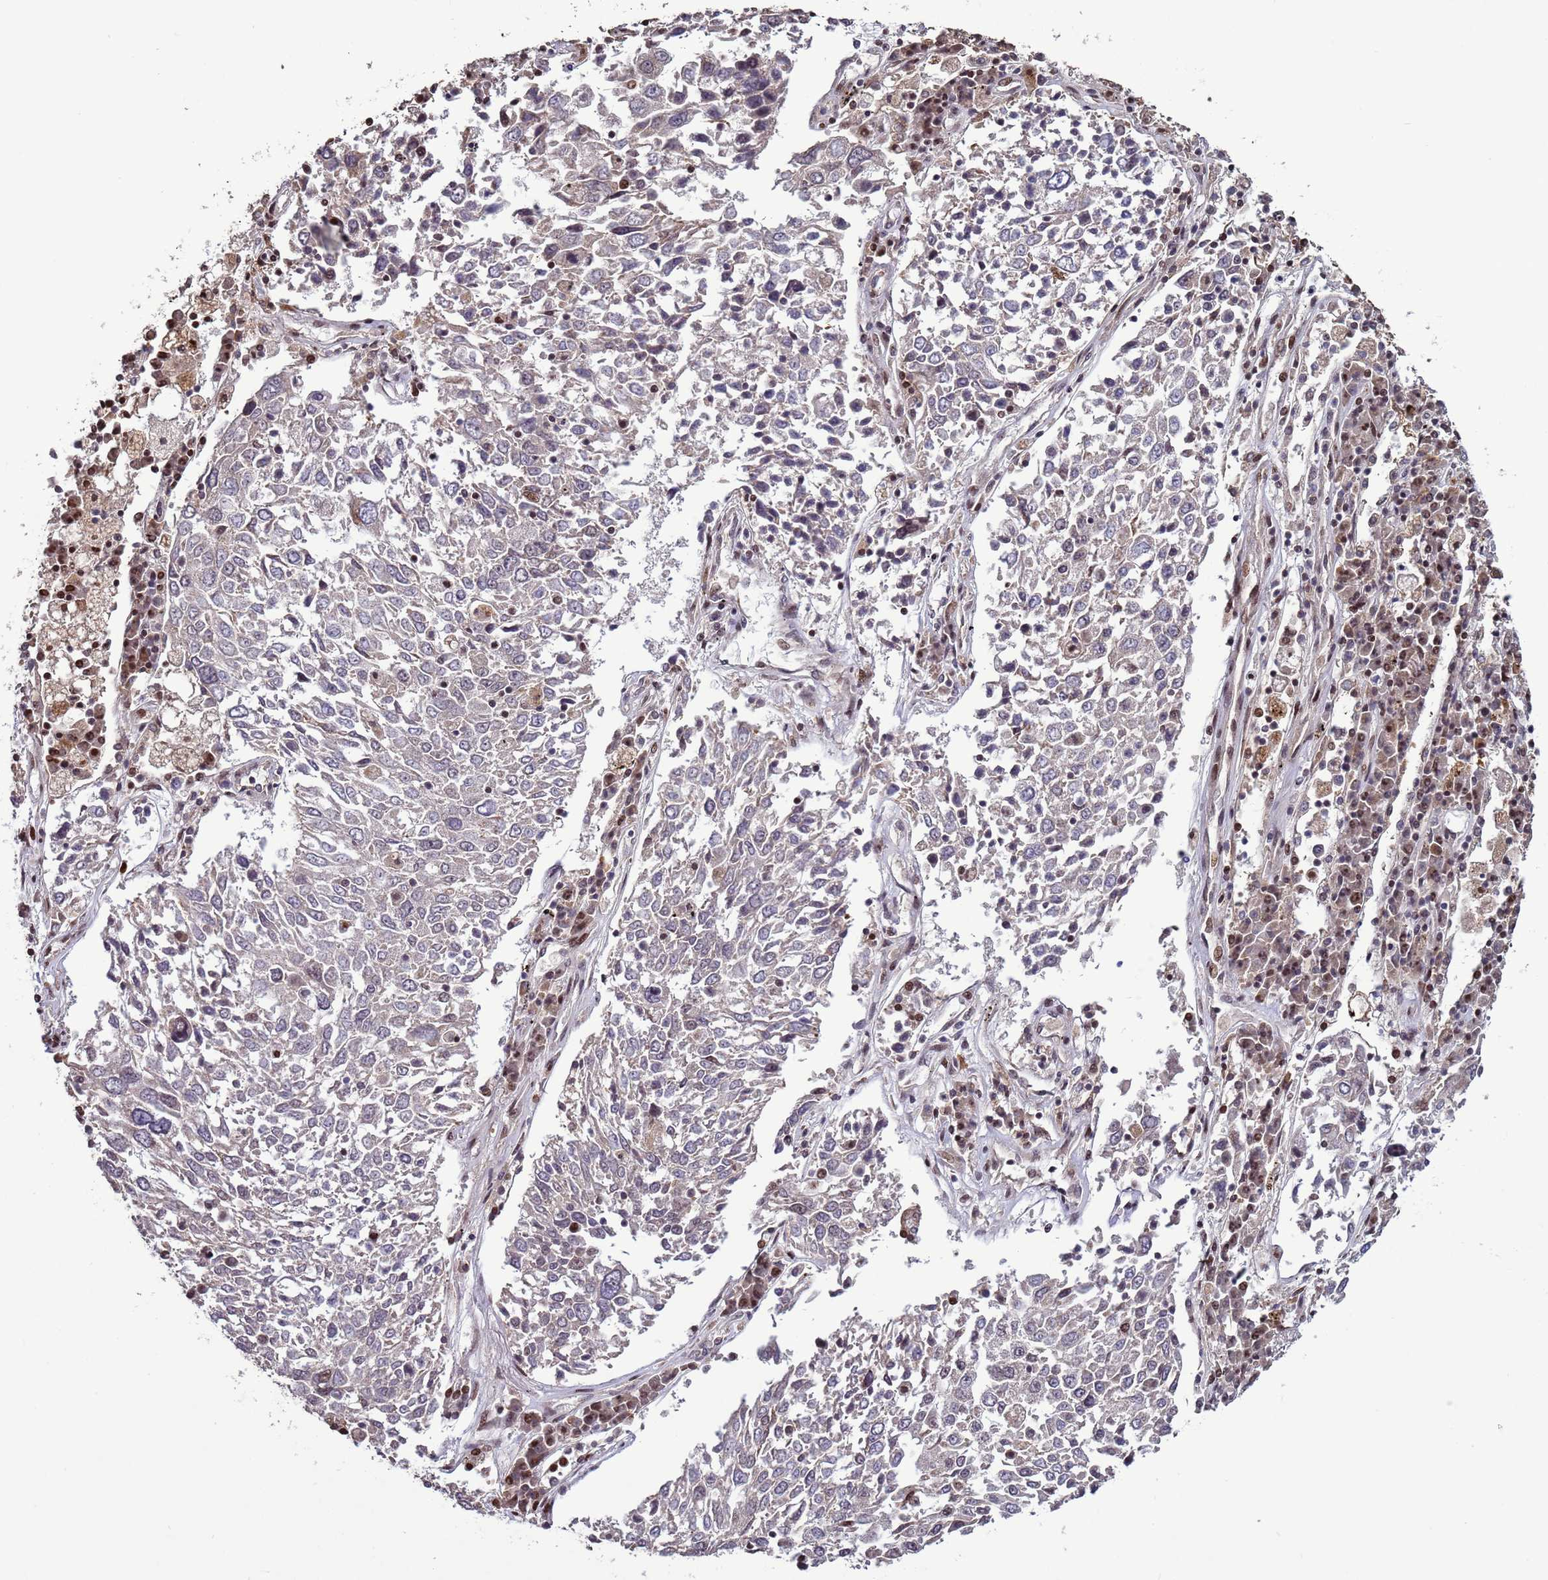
{"staining": {"intensity": "negative", "quantity": "none", "location": "none"}, "tissue": "lung cancer", "cell_type": "Tumor cells", "image_type": "cancer", "snomed": [{"axis": "morphology", "description": "Squamous cell carcinoma, NOS"}, {"axis": "topography", "description": "Lung"}], "caption": "The IHC histopathology image has no significant expression in tumor cells of lung squamous cell carcinoma tissue. (Immunohistochemistry (ihc), brightfield microscopy, high magnification).", "gene": "HGH1", "patient": {"sex": "male", "age": 65}}